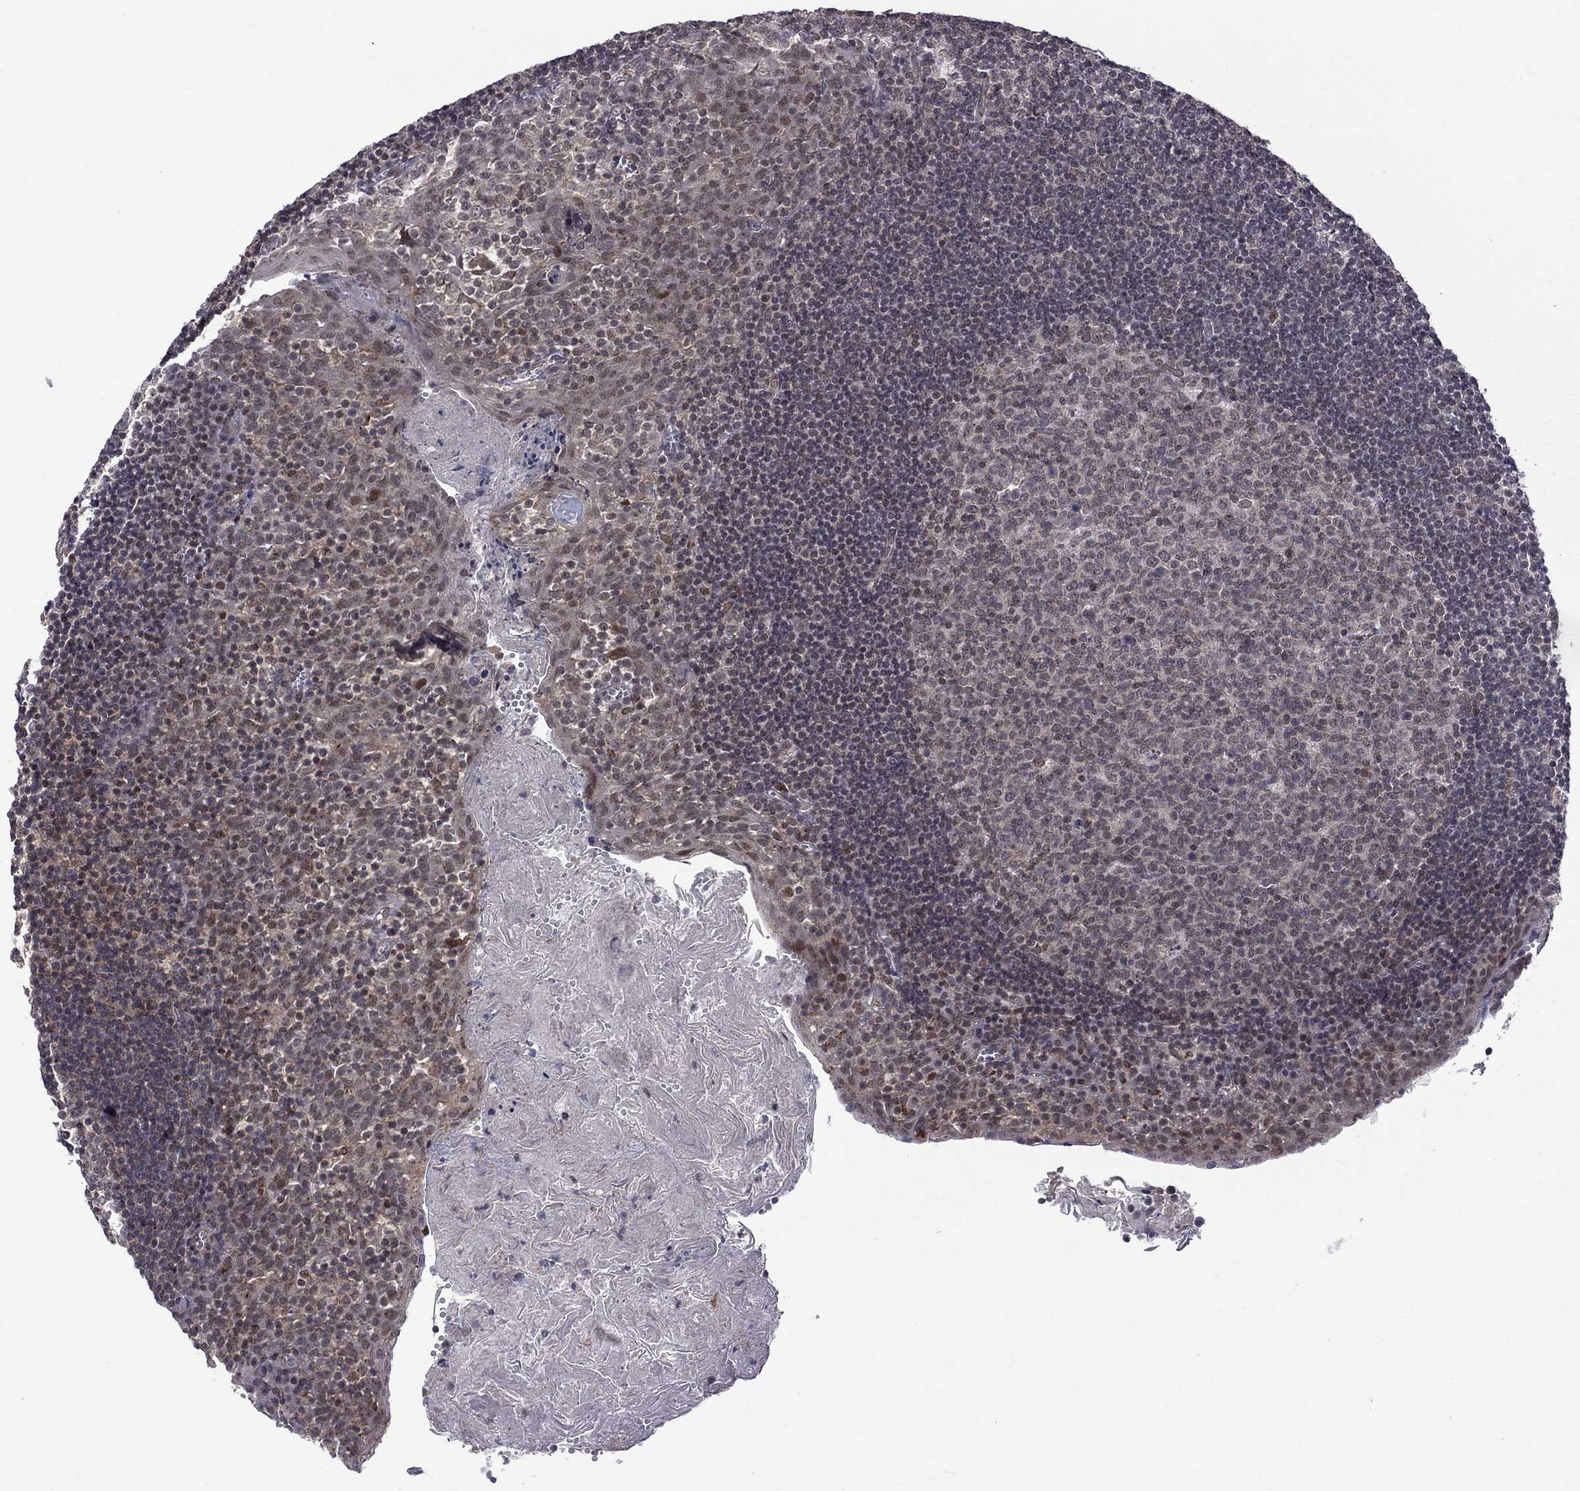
{"staining": {"intensity": "moderate", "quantity": "<25%", "location": "nuclear"}, "tissue": "lymph node", "cell_type": "Germinal center cells", "image_type": "normal", "snomed": [{"axis": "morphology", "description": "Normal tissue, NOS"}, {"axis": "topography", "description": "Lymph node"}], "caption": "A brown stain labels moderate nuclear staining of a protein in germinal center cells of unremarkable human lymph node. The staining was performed using DAB, with brown indicating positive protein expression. Nuclei are stained blue with hematoxylin.", "gene": "BRF1", "patient": {"sex": "female", "age": 21}}